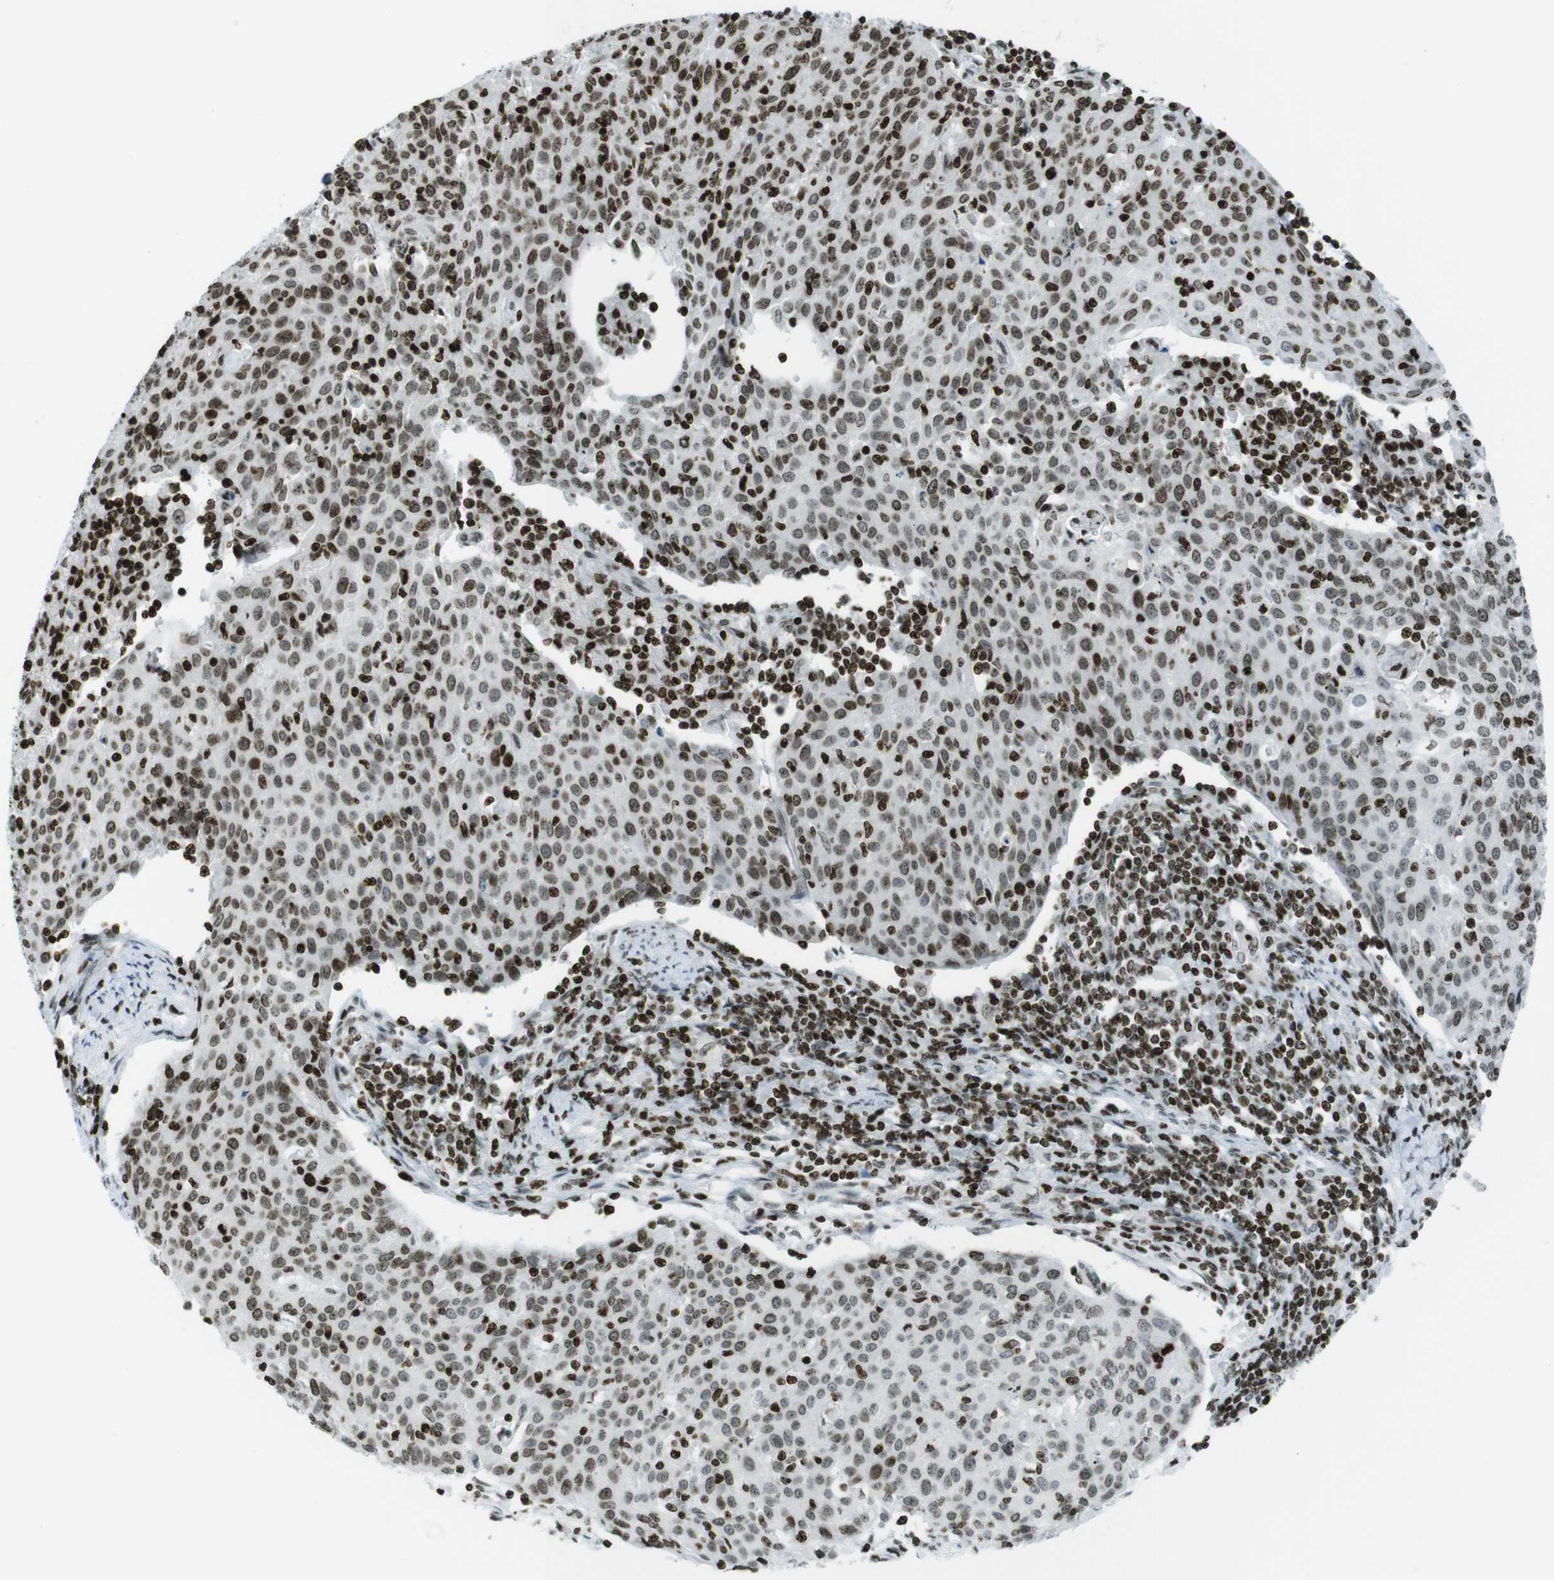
{"staining": {"intensity": "moderate", "quantity": ">75%", "location": "nuclear"}, "tissue": "cervical cancer", "cell_type": "Tumor cells", "image_type": "cancer", "snomed": [{"axis": "morphology", "description": "Squamous cell carcinoma, NOS"}, {"axis": "topography", "description": "Cervix"}], "caption": "High-magnification brightfield microscopy of cervical cancer (squamous cell carcinoma) stained with DAB (3,3'-diaminobenzidine) (brown) and counterstained with hematoxylin (blue). tumor cells exhibit moderate nuclear expression is identified in approximately>75% of cells.", "gene": "H2AC8", "patient": {"sex": "female", "age": 38}}